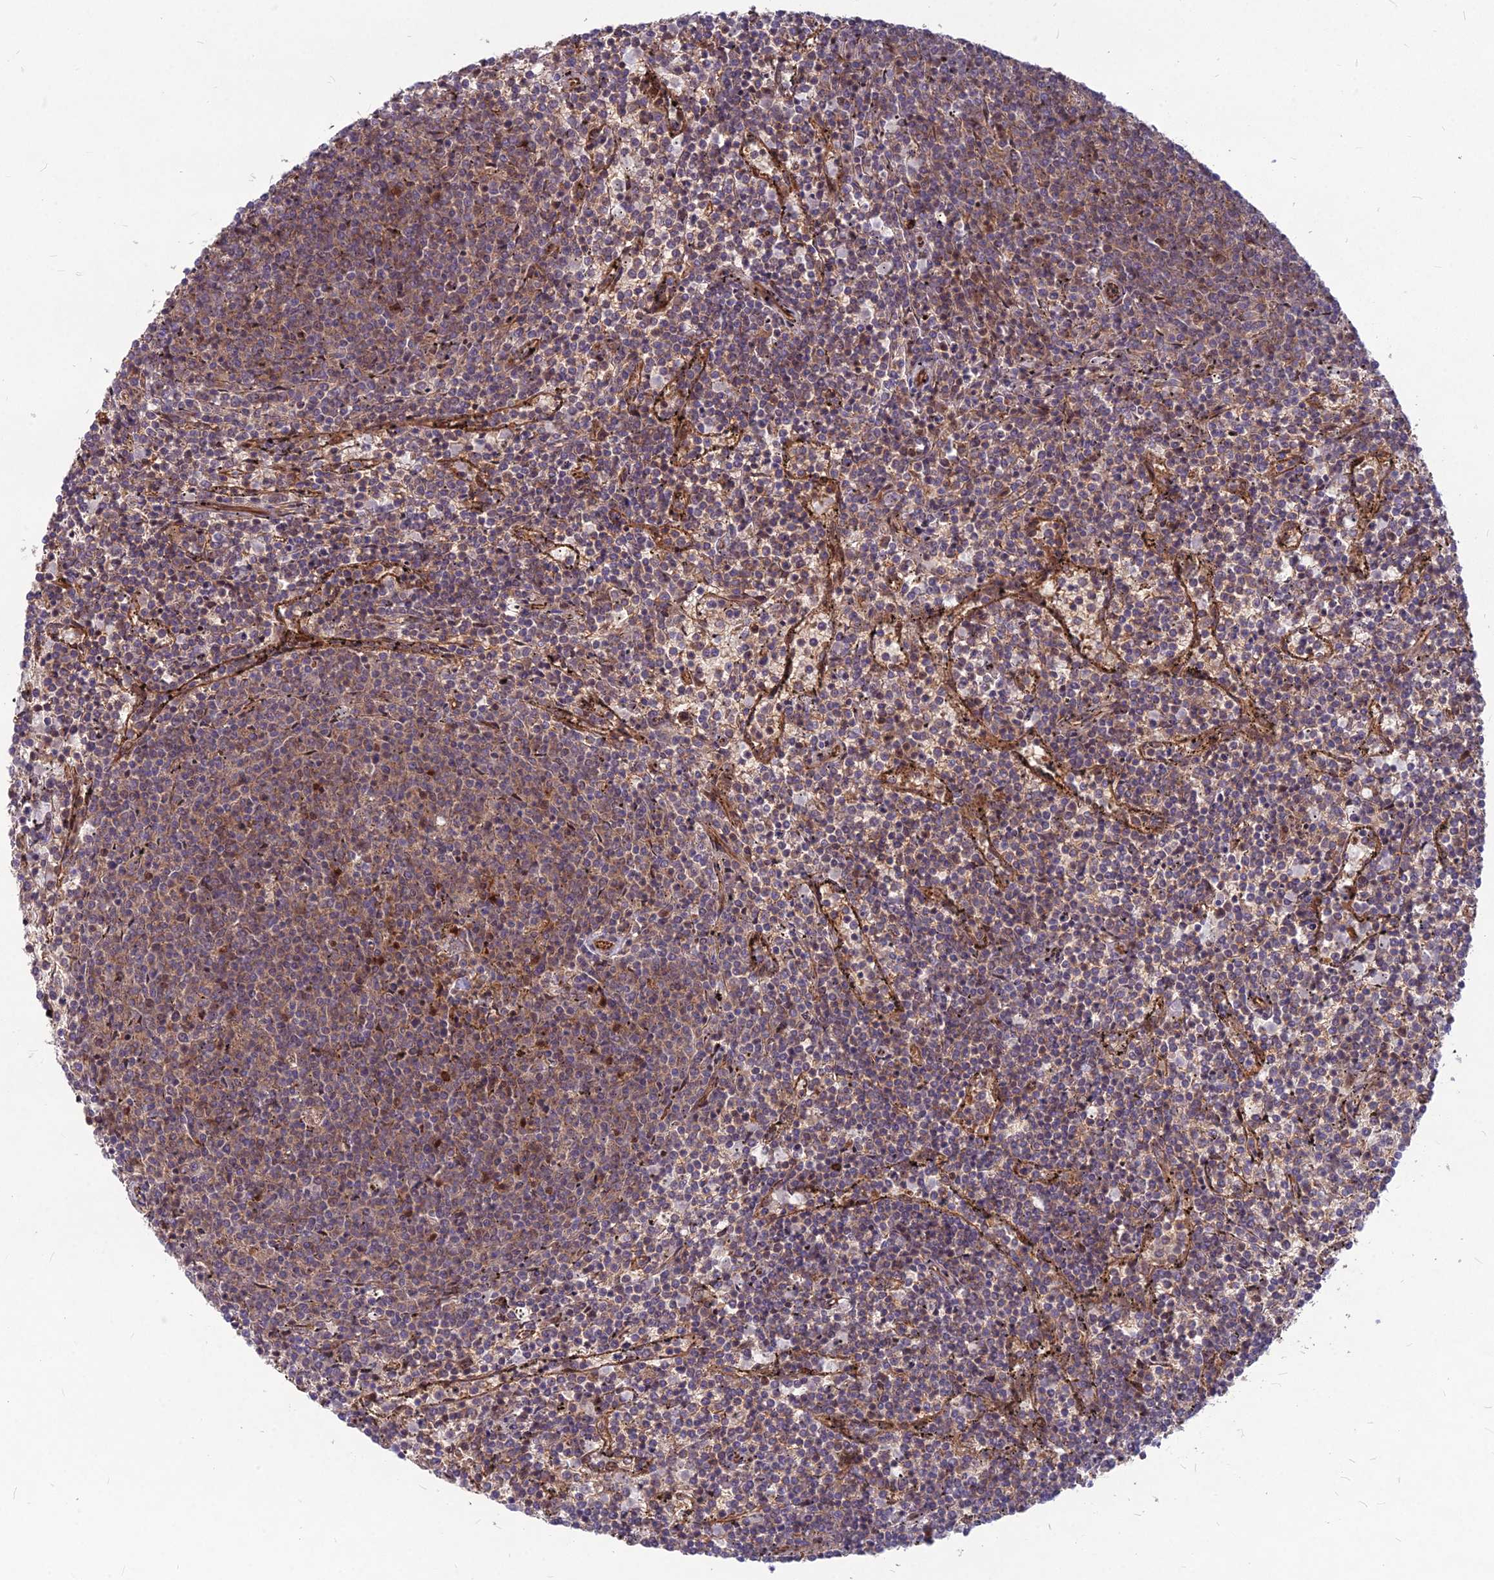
{"staining": {"intensity": "weak", "quantity": "<25%", "location": "cytoplasmic/membranous"}, "tissue": "lymphoma", "cell_type": "Tumor cells", "image_type": "cancer", "snomed": [{"axis": "morphology", "description": "Malignant lymphoma, non-Hodgkin's type, Low grade"}, {"axis": "topography", "description": "Spleen"}], "caption": "This is a micrograph of immunohistochemistry (IHC) staining of malignant lymphoma, non-Hodgkin's type (low-grade), which shows no staining in tumor cells.", "gene": "MFSD8", "patient": {"sex": "female", "age": 50}}